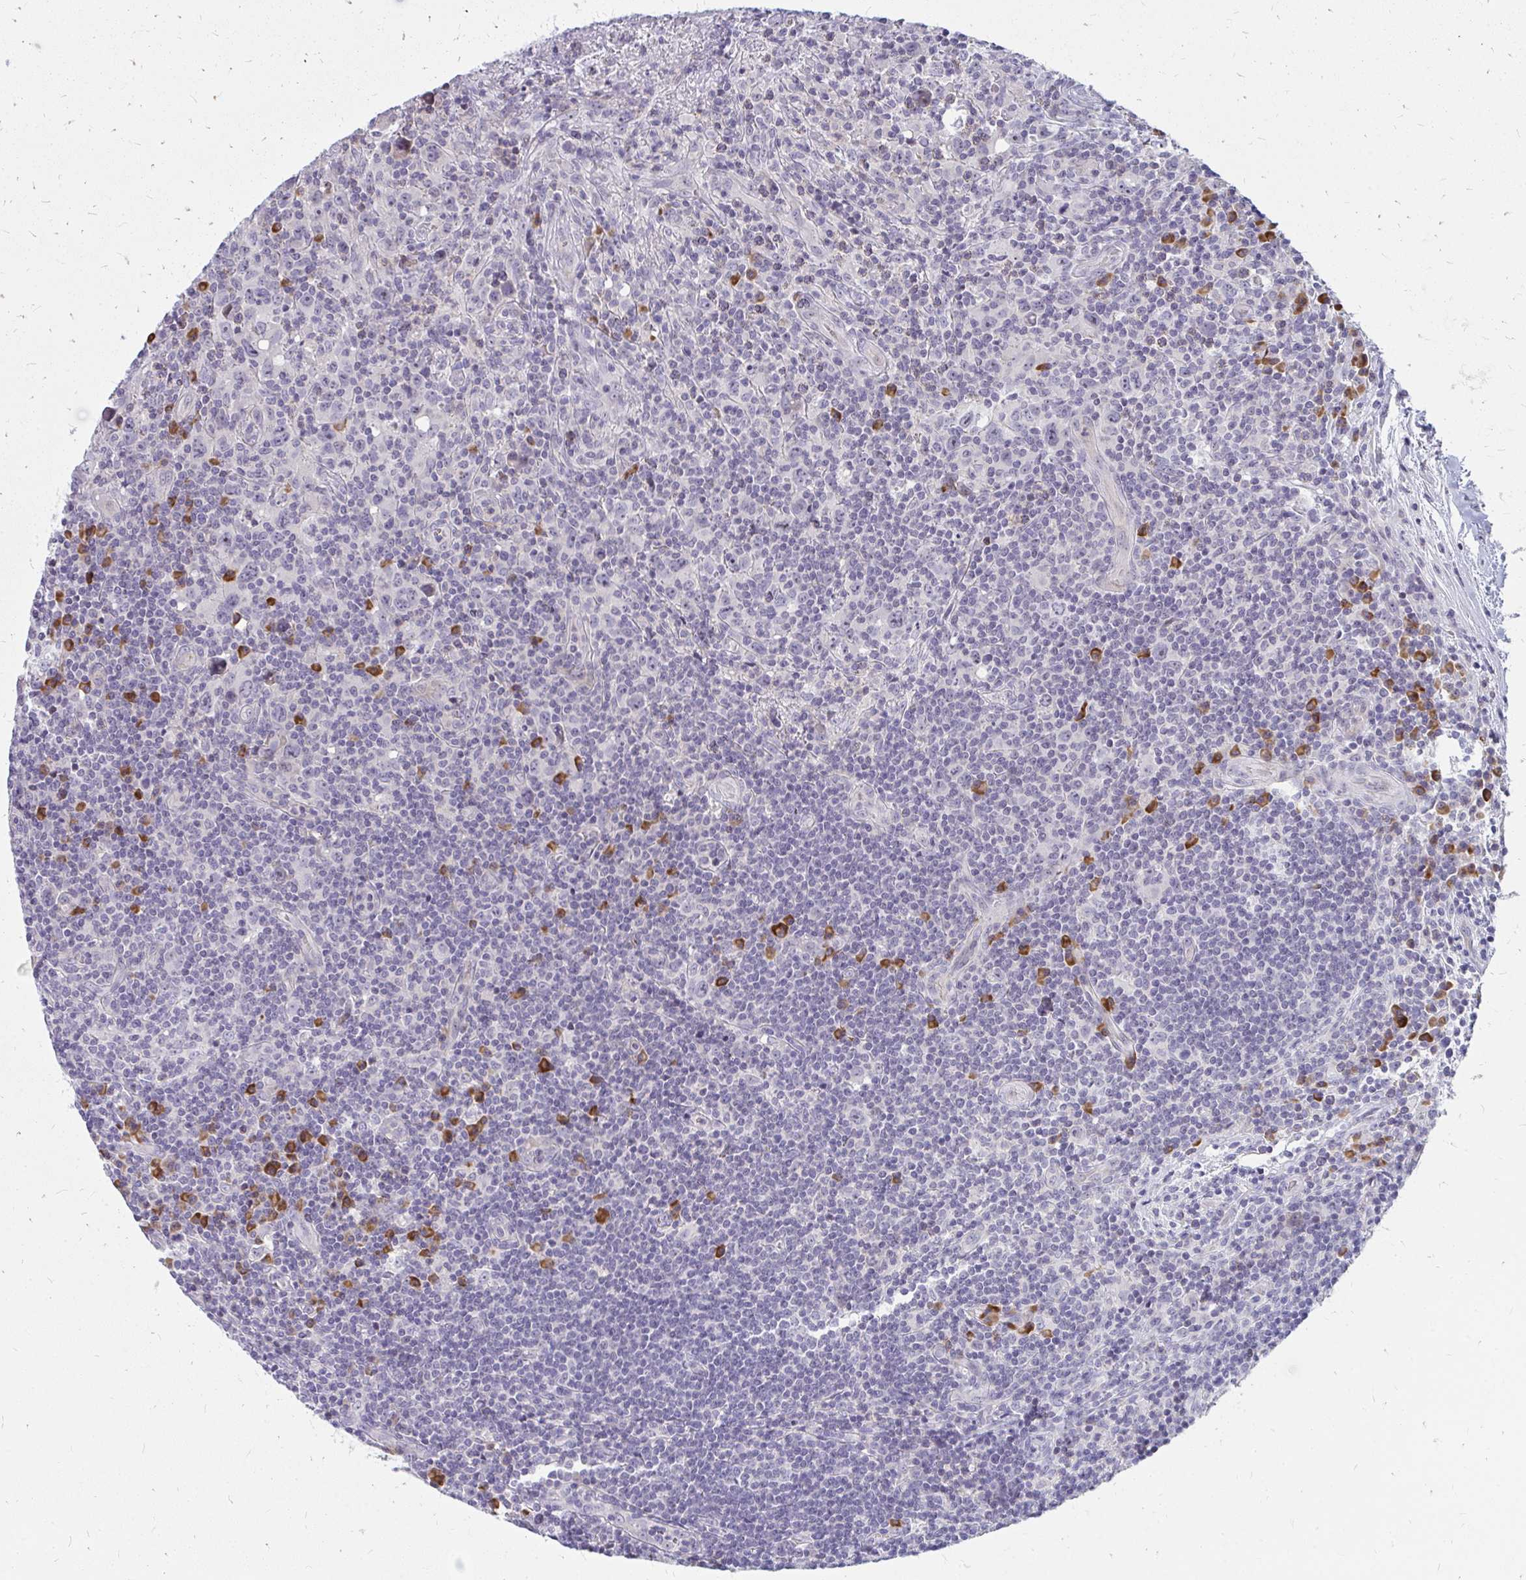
{"staining": {"intensity": "negative", "quantity": "none", "location": "none"}, "tissue": "lymphoma", "cell_type": "Tumor cells", "image_type": "cancer", "snomed": [{"axis": "morphology", "description": "Hodgkin's disease, NOS"}, {"axis": "topography", "description": "Lymph node"}], "caption": "A high-resolution histopathology image shows immunohistochemistry (IHC) staining of Hodgkin's disease, which displays no significant expression in tumor cells.", "gene": "FAM9A", "patient": {"sex": "female", "age": 18}}